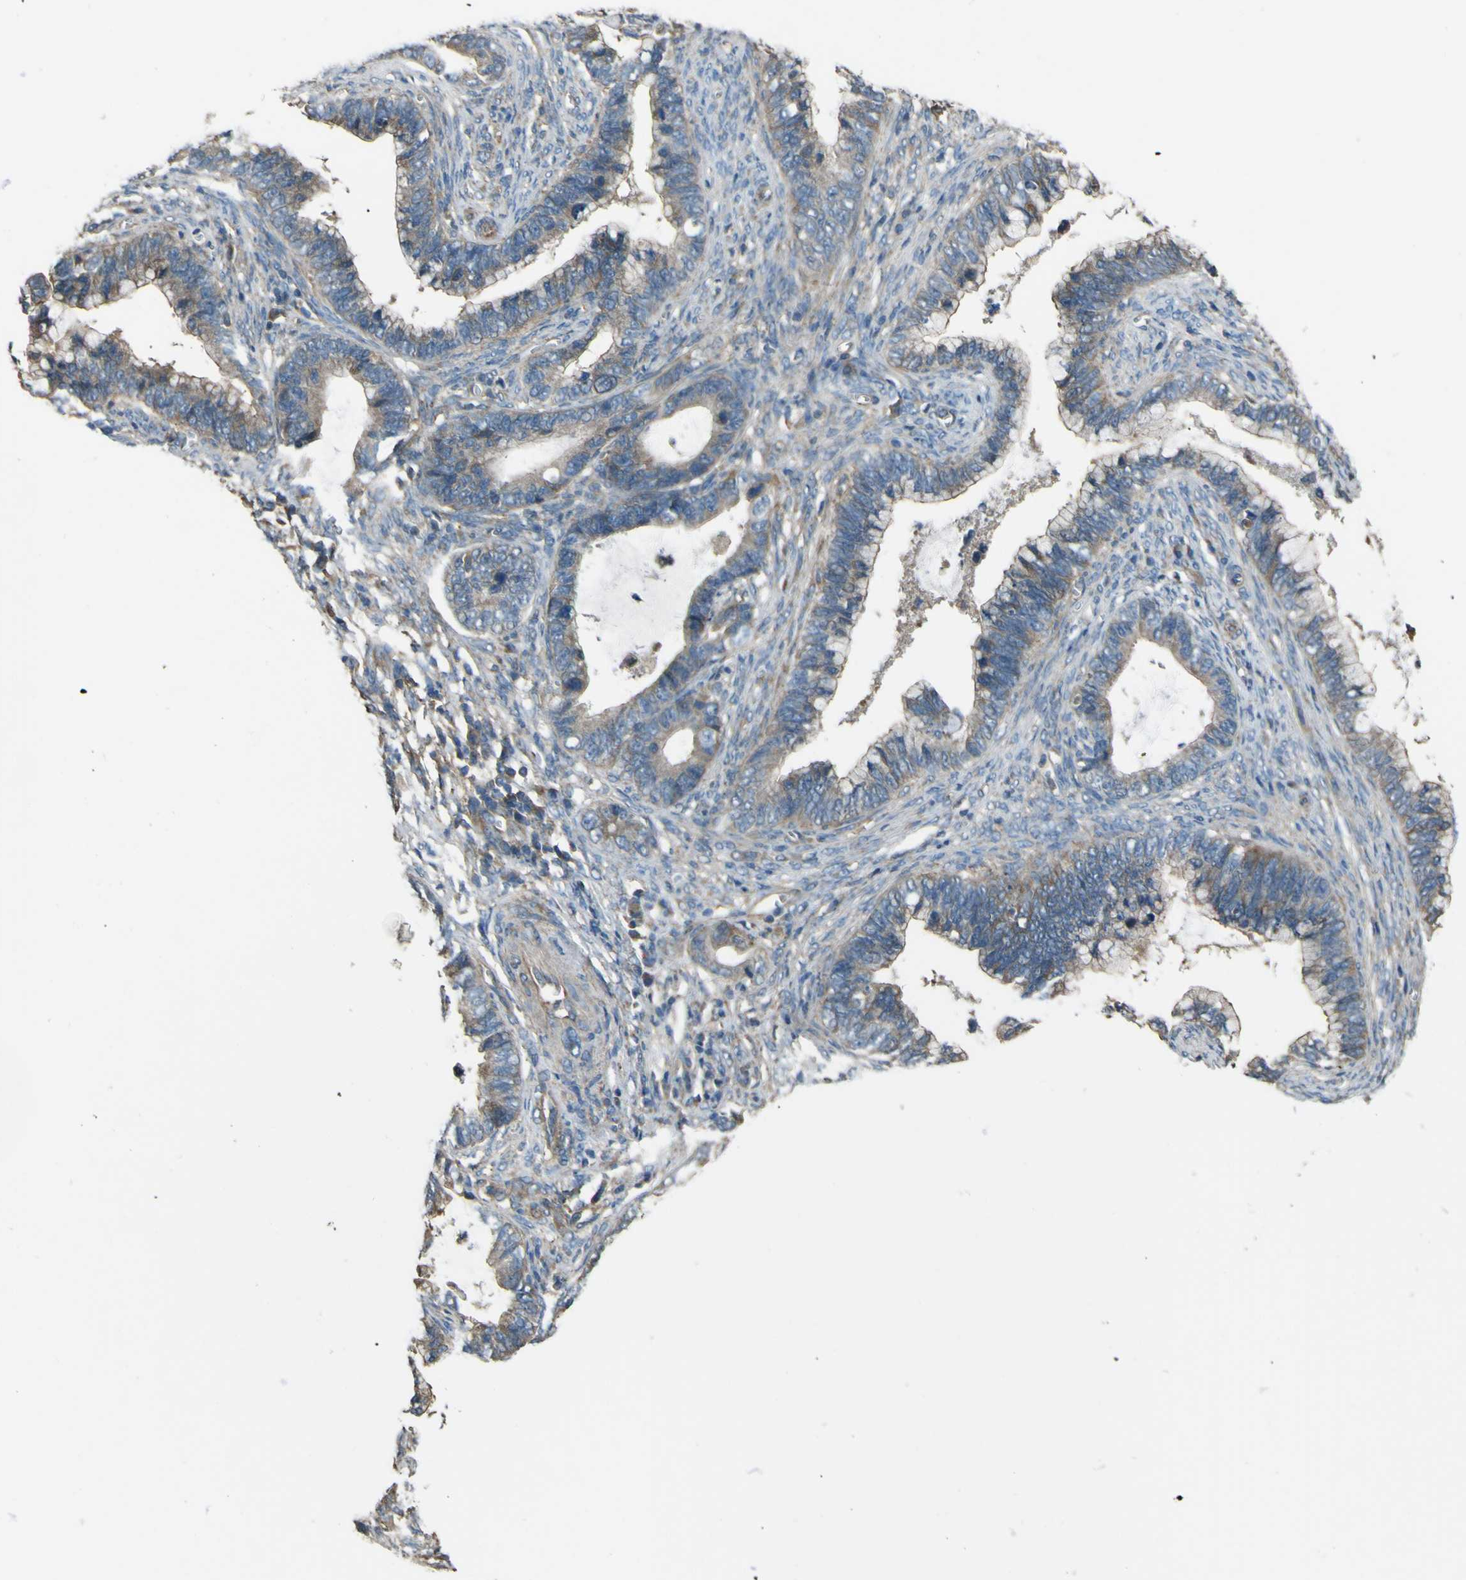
{"staining": {"intensity": "weak", "quantity": "25%-75%", "location": "cytoplasmic/membranous"}, "tissue": "cervical cancer", "cell_type": "Tumor cells", "image_type": "cancer", "snomed": [{"axis": "morphology", "description": "Adenocarcinoma, NOS"}, {"axis": "topography", "description": "Cervix"}], "caption": "Protein analysis of adenocarcinoma (cervical) tissue reveals weak cytoplasmic/membranous positivity in about 25%-75% of tumor cells.", "gene": "NAALADL2", "patient": {"sex": "female", "age": 44}}